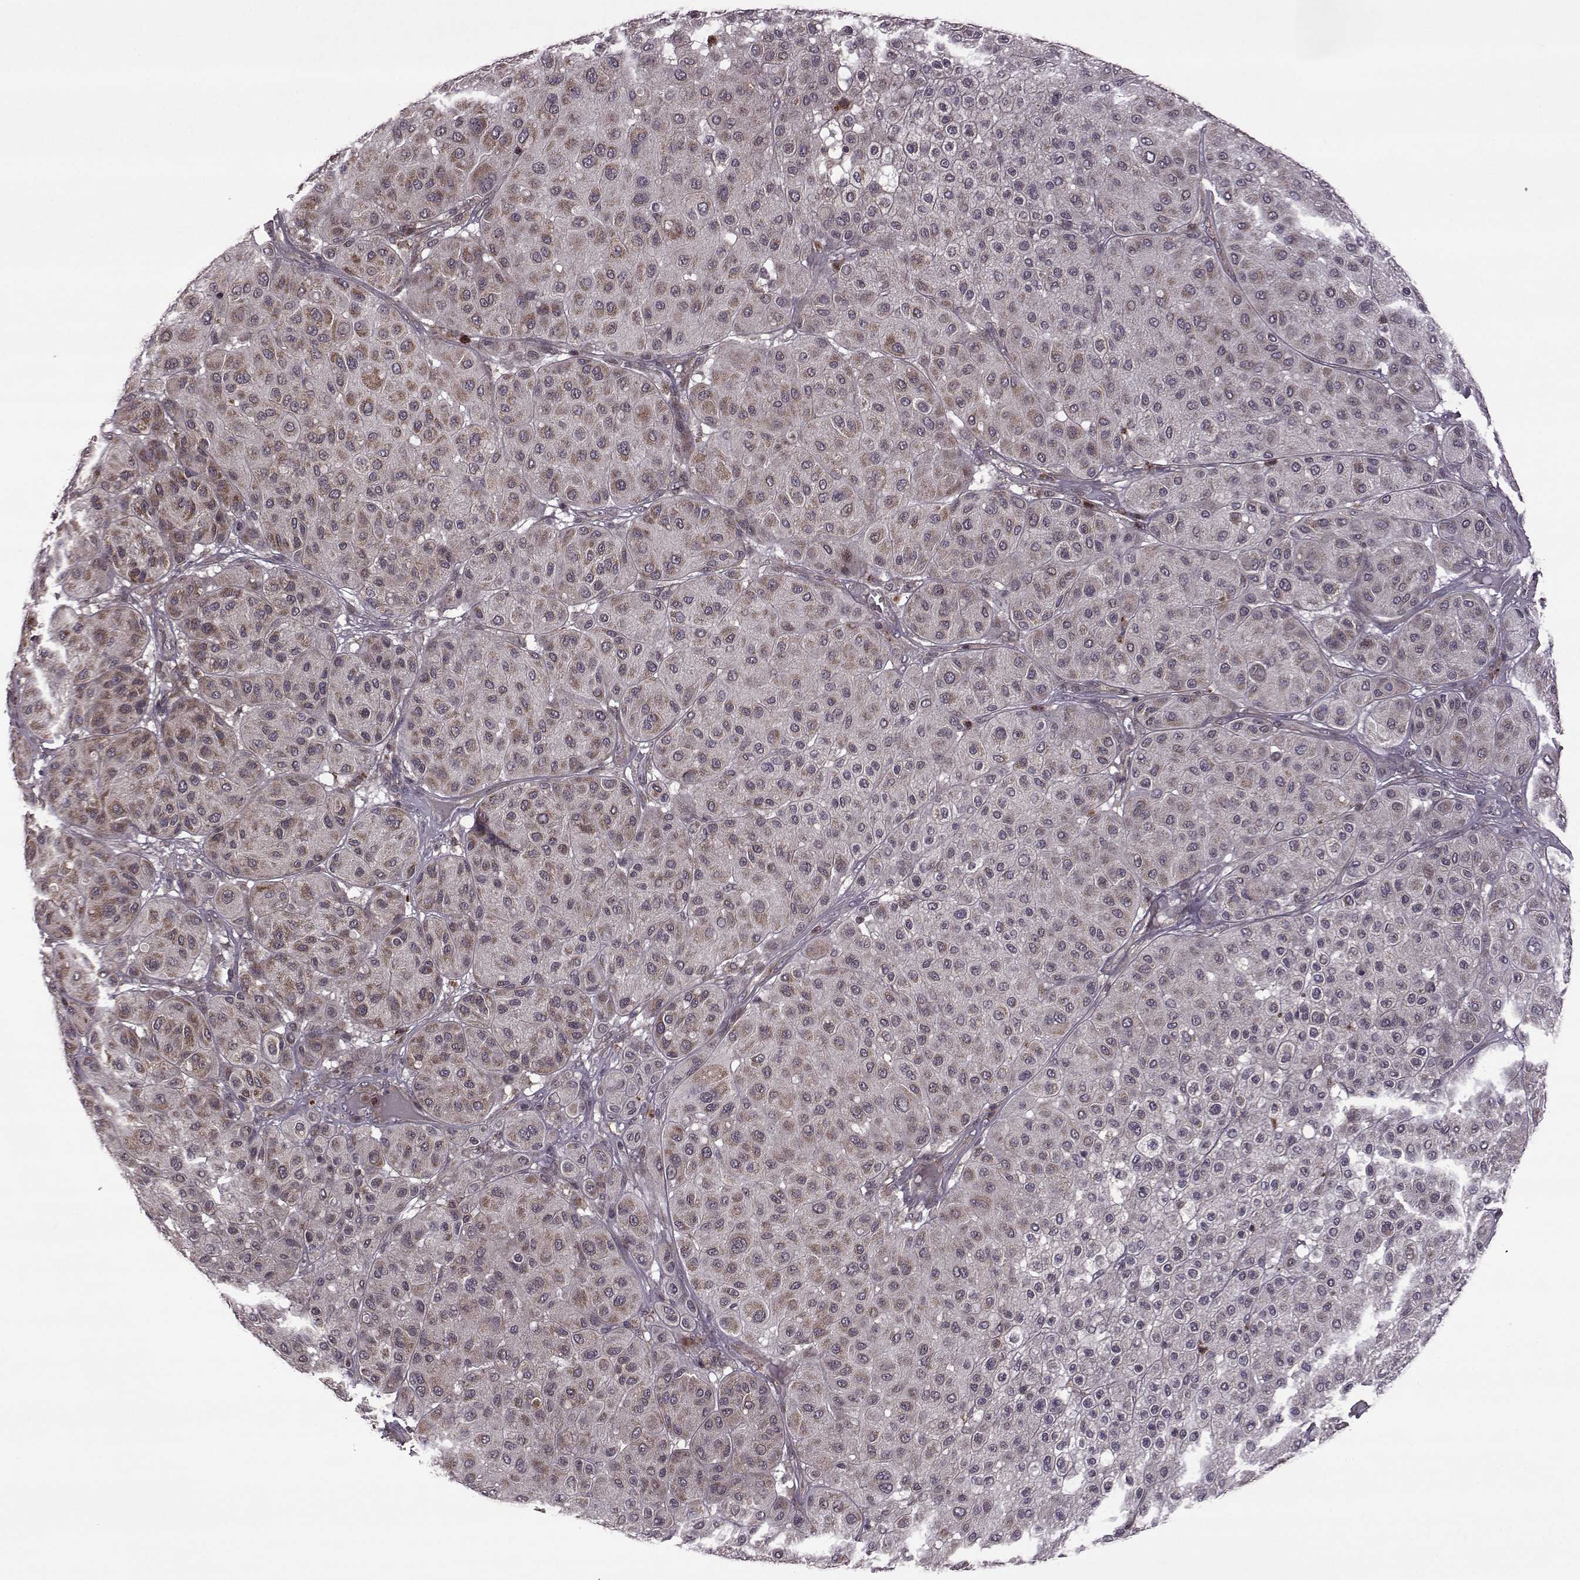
{"staining": {"intensity": "weak", "quantity": "<25%", "location": "cytoplasmic/membranous"}, "tissue": "melanoma", "cell_type": "Tumor cells", "image_type": "cancer", "snomed": [{"axis": "morphology", "description": "Malignant melanoma, Metastatic site"}, {"axis": "topography", "description": "Smooth muscle"}], "caption": "High power microscopy image of an immunohistochemistry (IHC) photomicrograph of malignant melanoma (metastatic site), revealing no significant positivity in tumor cells.", "gene": "TRMU", "patient": {"sex": "male", "age": 41}}